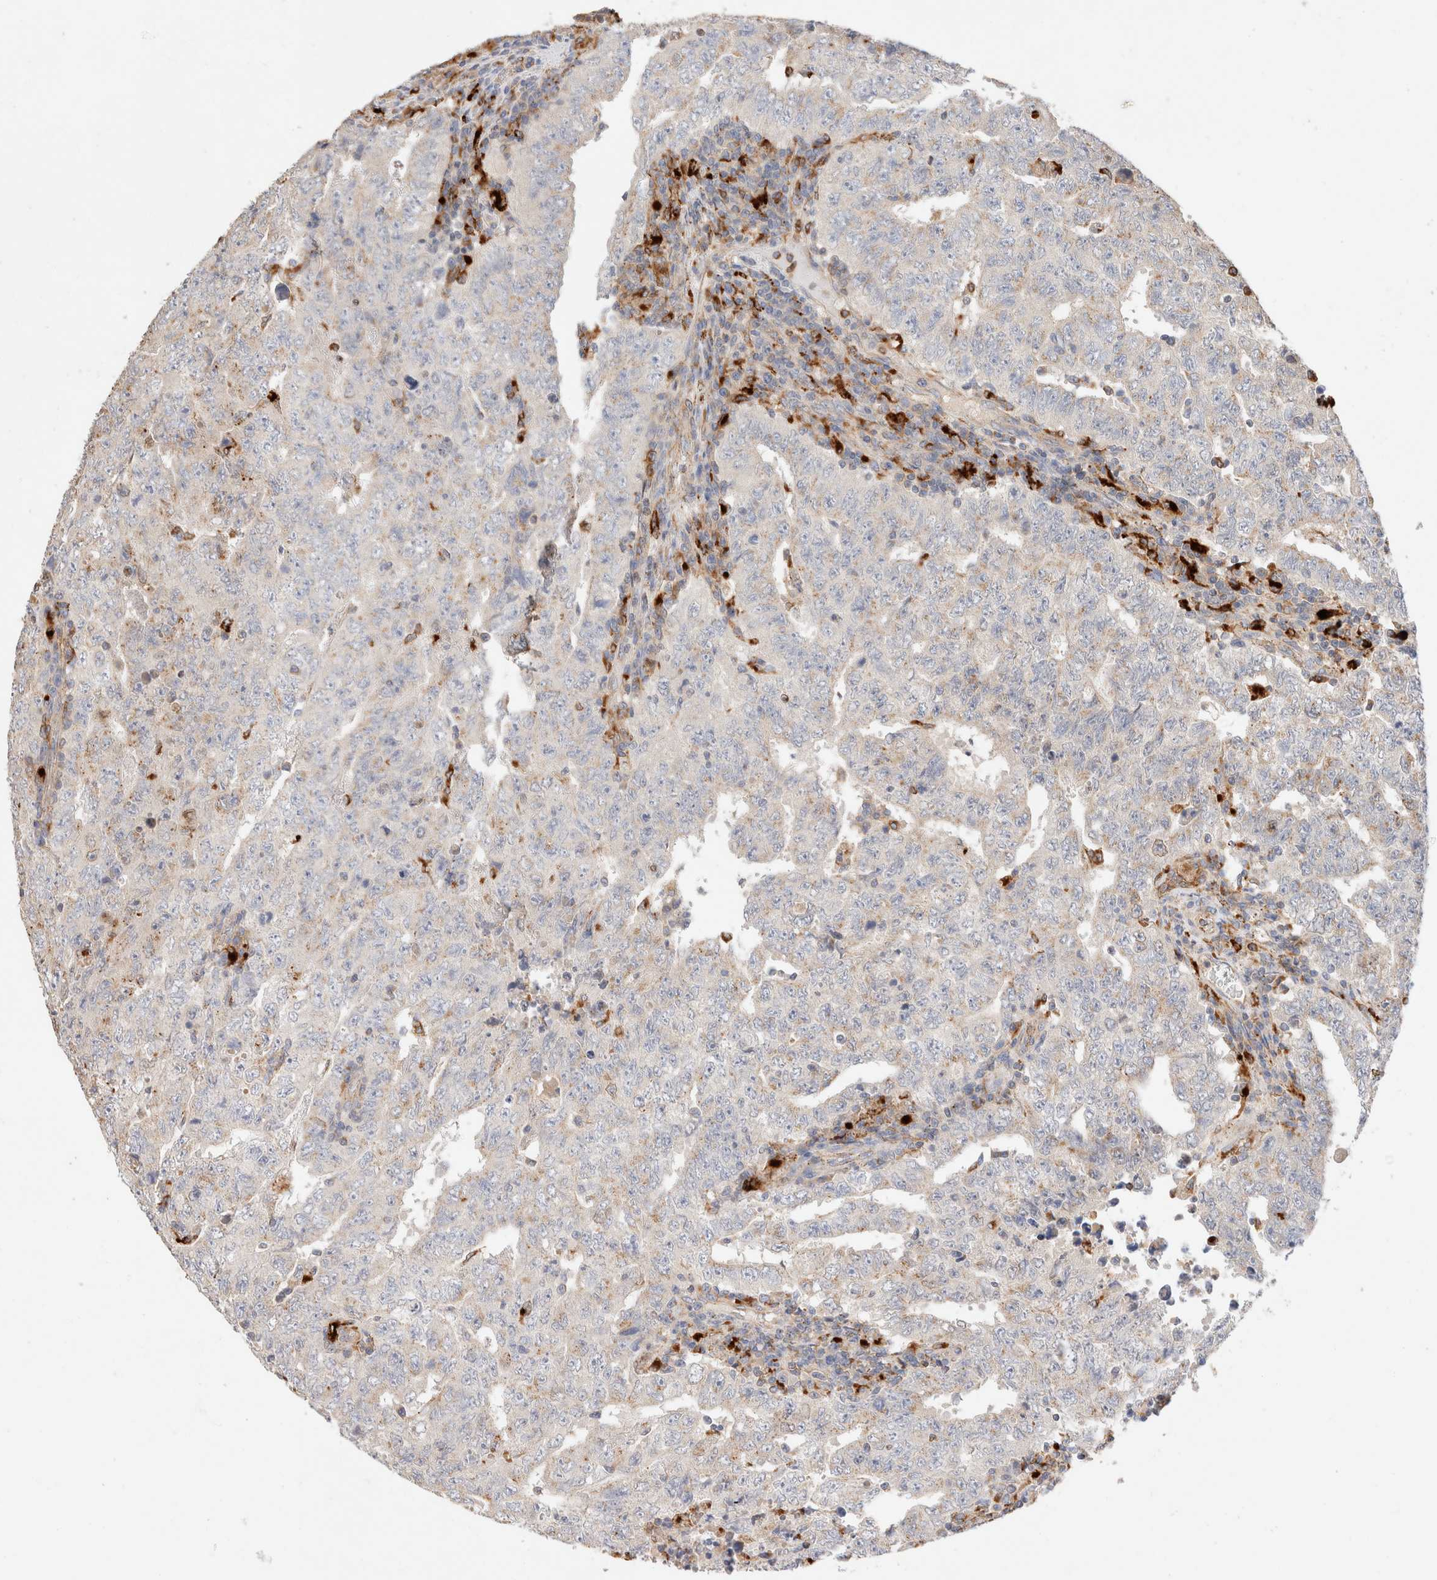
{"staining": {"intensity": "negative", "quantity": "none", "location": "none"}, "tissue": "testis cancer", "cell_type": "Tumor cells", "image_type": "cancer", "snomed": [{"axis": "morphology", "description": "Carcinoma, Embryonal, NOS"}, {"axis": "topography", "description": "Testis"}], "caption": "This is an IHC micrograph of human embryonal carcinoma (testis). There is no expression in tumor cells.", "gene": "RABEPK", "patient": {"sex": "male", "age": 26}}